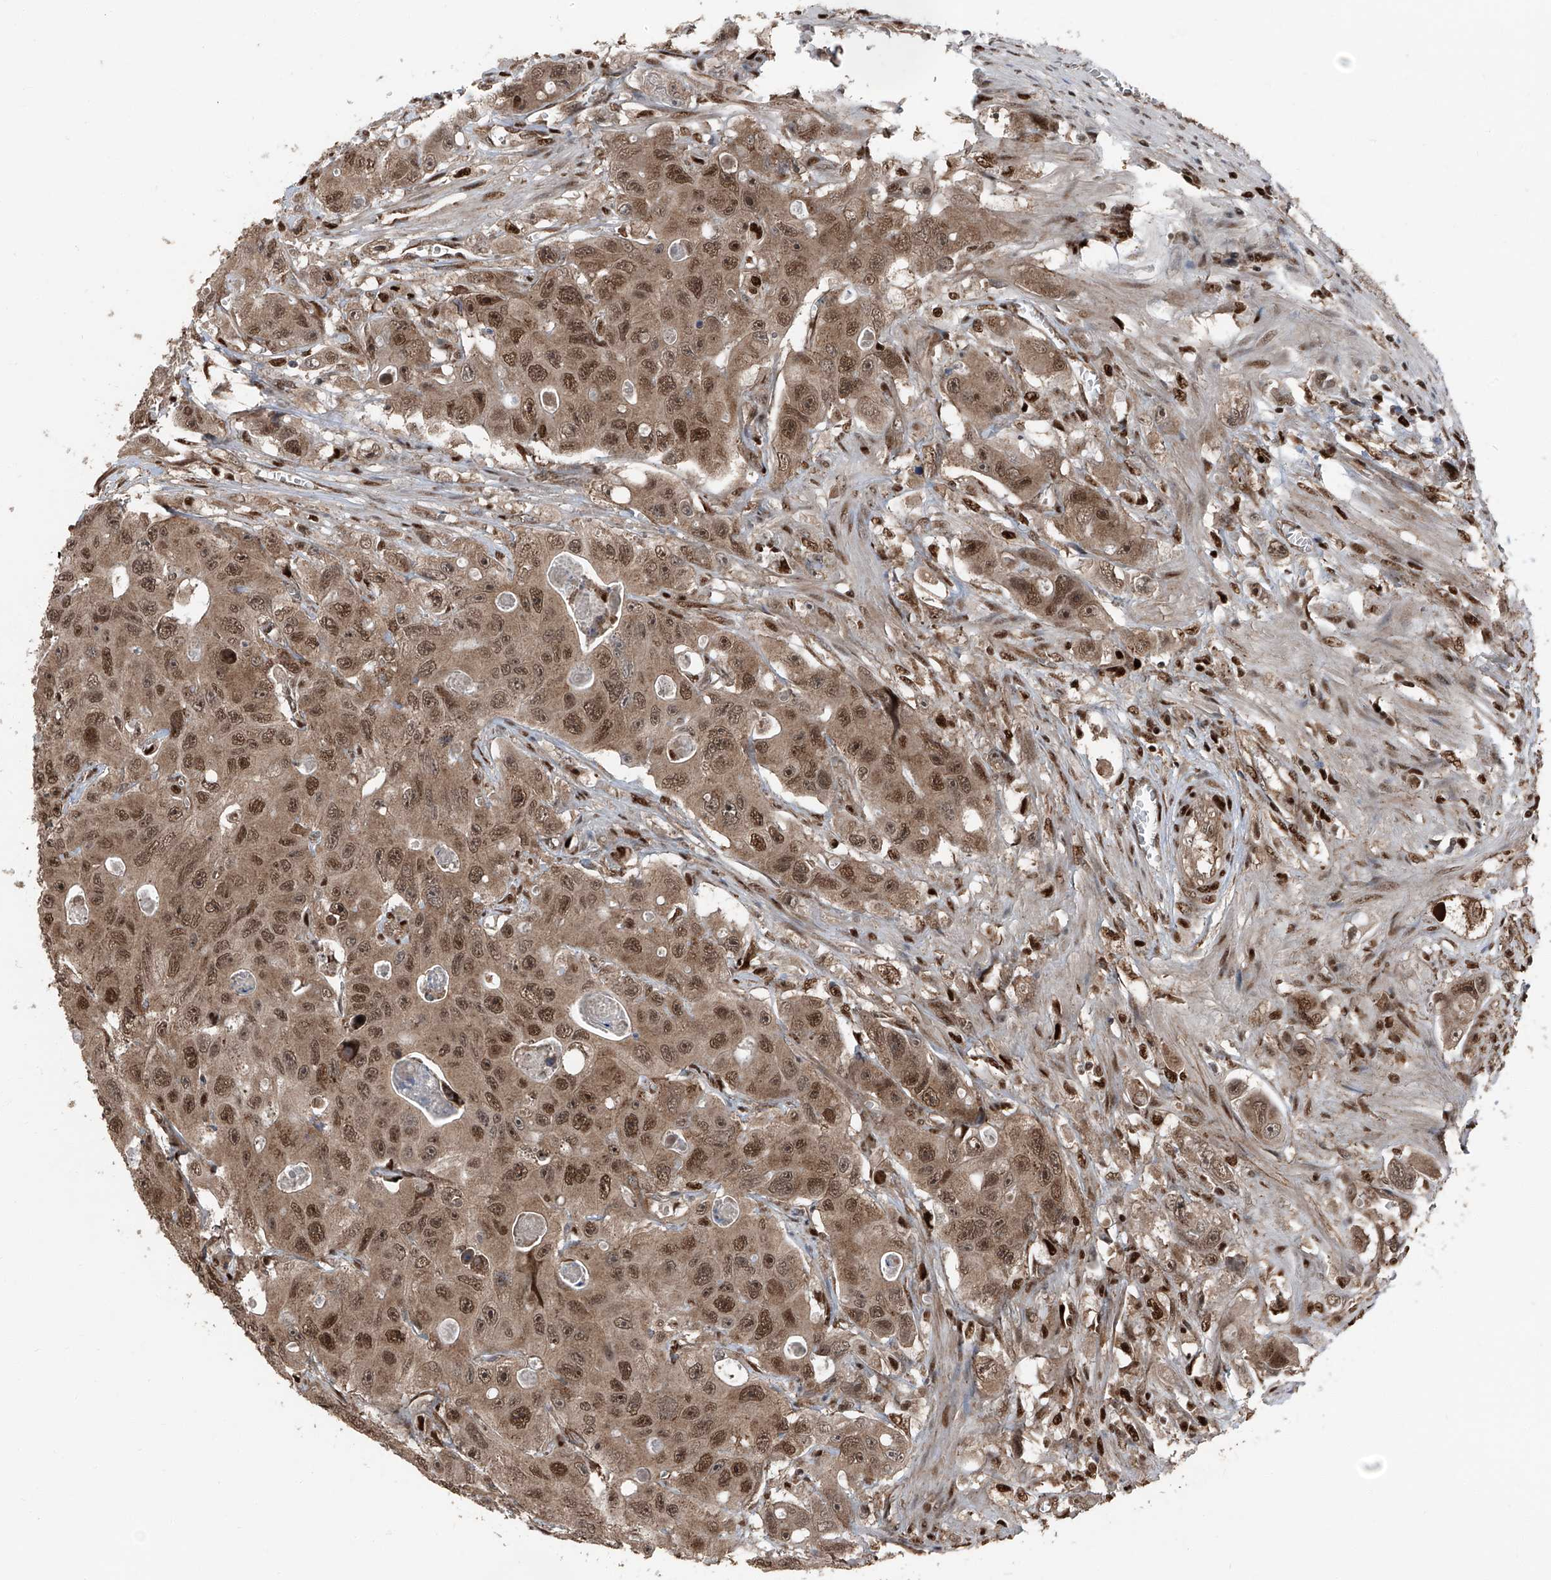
{"staining": {"intensity": "moderate", "quantity": ">75%", "location": "cytoplasmic/membranous,nuclear"}, "tissue": "colorectal cancer", "cell_type": "Tumor cells", "image_type": "cancer", "snomed": [{"axis": "morphology", "description": "Adenocarcinoma, NOS"}, {"axis": "topography", "description": "Colon"}], "caption": "Protein expression analysis of human colorectal adenocarcinoma reveals moderate cytoplasmic/membranous and nuclear positivity in about >75% of tumor cells. The protein of interest is stained brown, and the nuclei are stained in blue (DAB (3,3'-diaminobenzidine) IHC with brightfield microscopy, high magnification).", "gene": "FKBP5", "patient": {"sex": "female", "age": 46}}